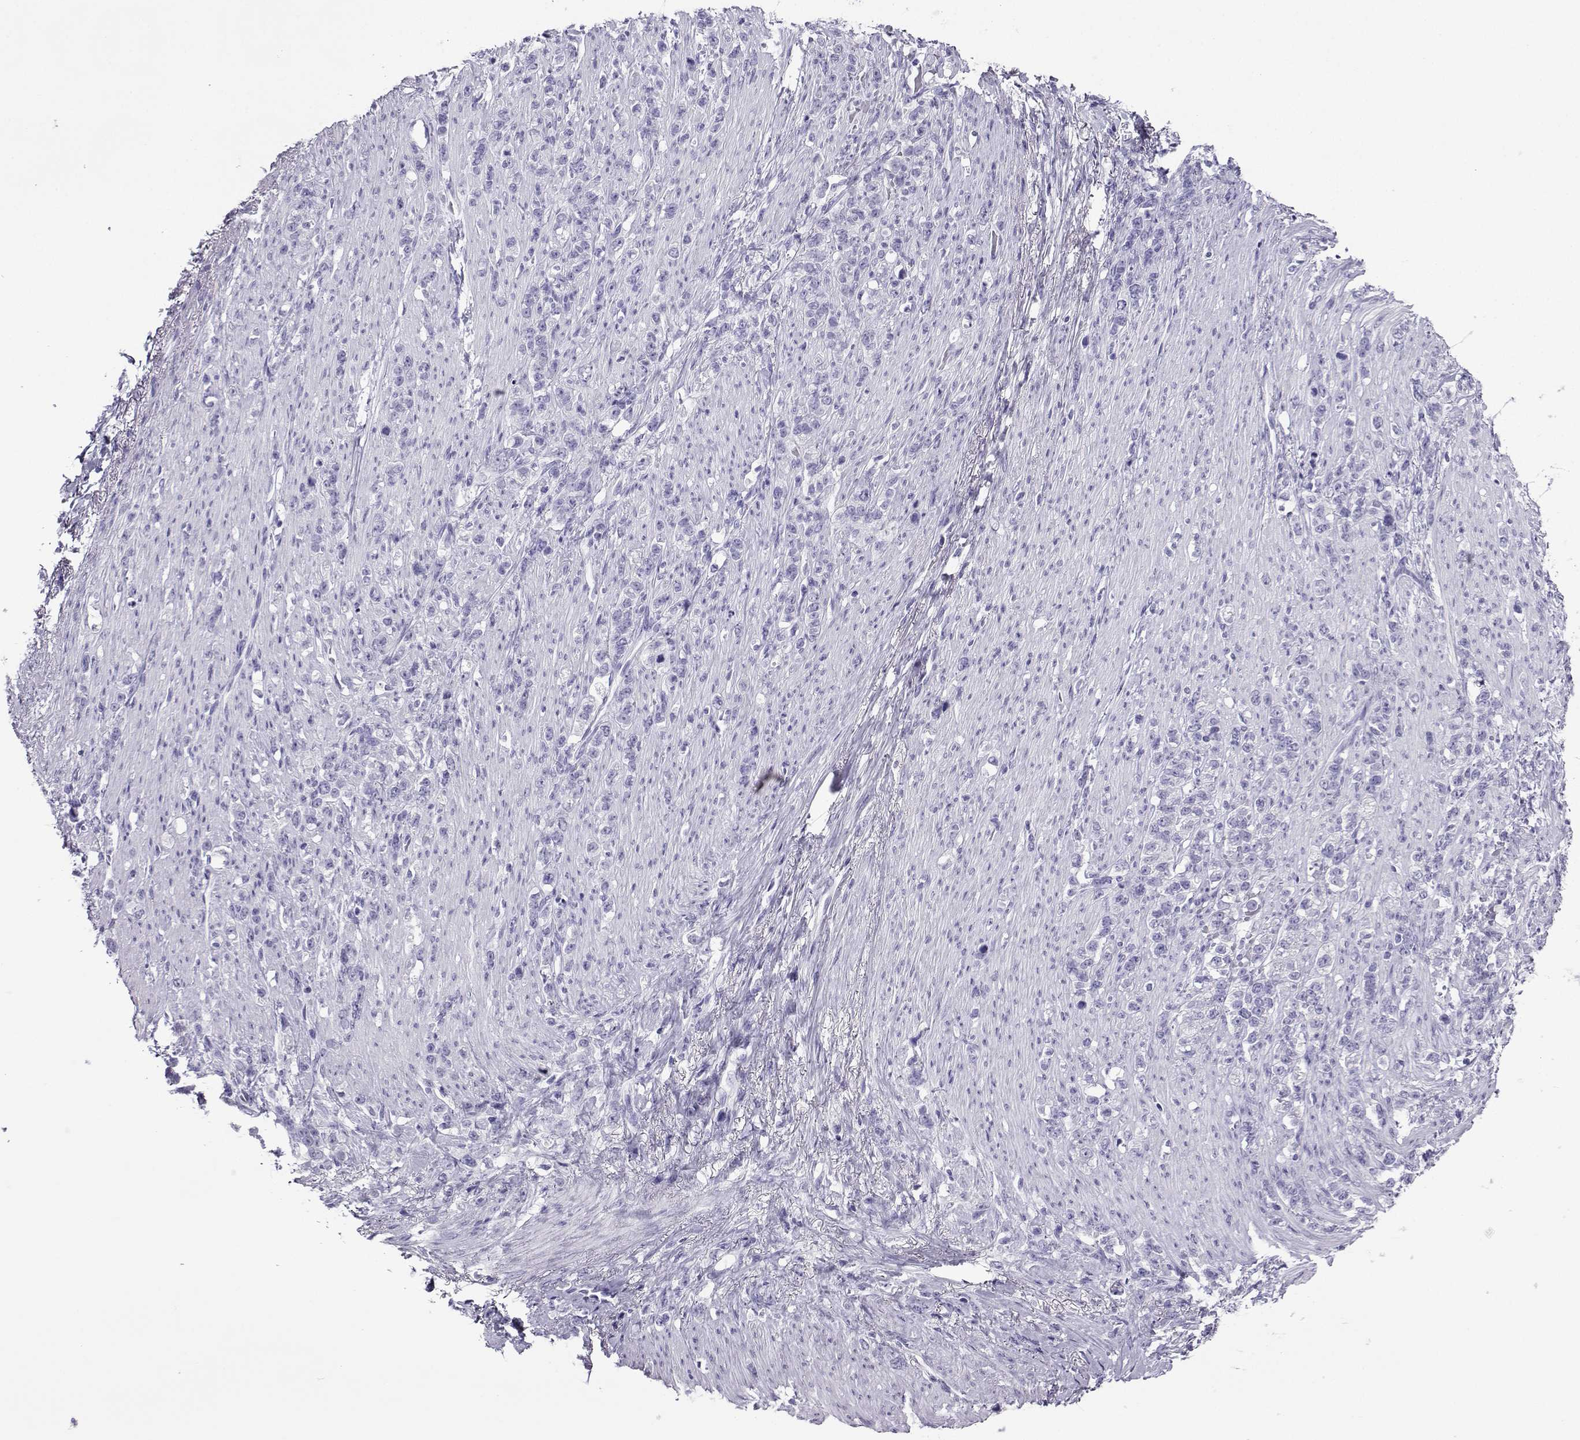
{"staining": {"intensity": "negative", "quantity": "none", "location": "none"}, "tissue": "stomach cancer", "cell_type": "Tumor cells", "image_type": "cancer", "snomed": [{"axis": "morphology", "description": "Adenocarcinoma, NOS"}, {"axis": "topography", "description": "Stomach, lower"}], "caption": "The image reveals no staining of tumor cells in stomach cancer. Nuclei are stained in blue.", "gene": "CRYBB1", "patient": {"sex": "male", "age": 88}}